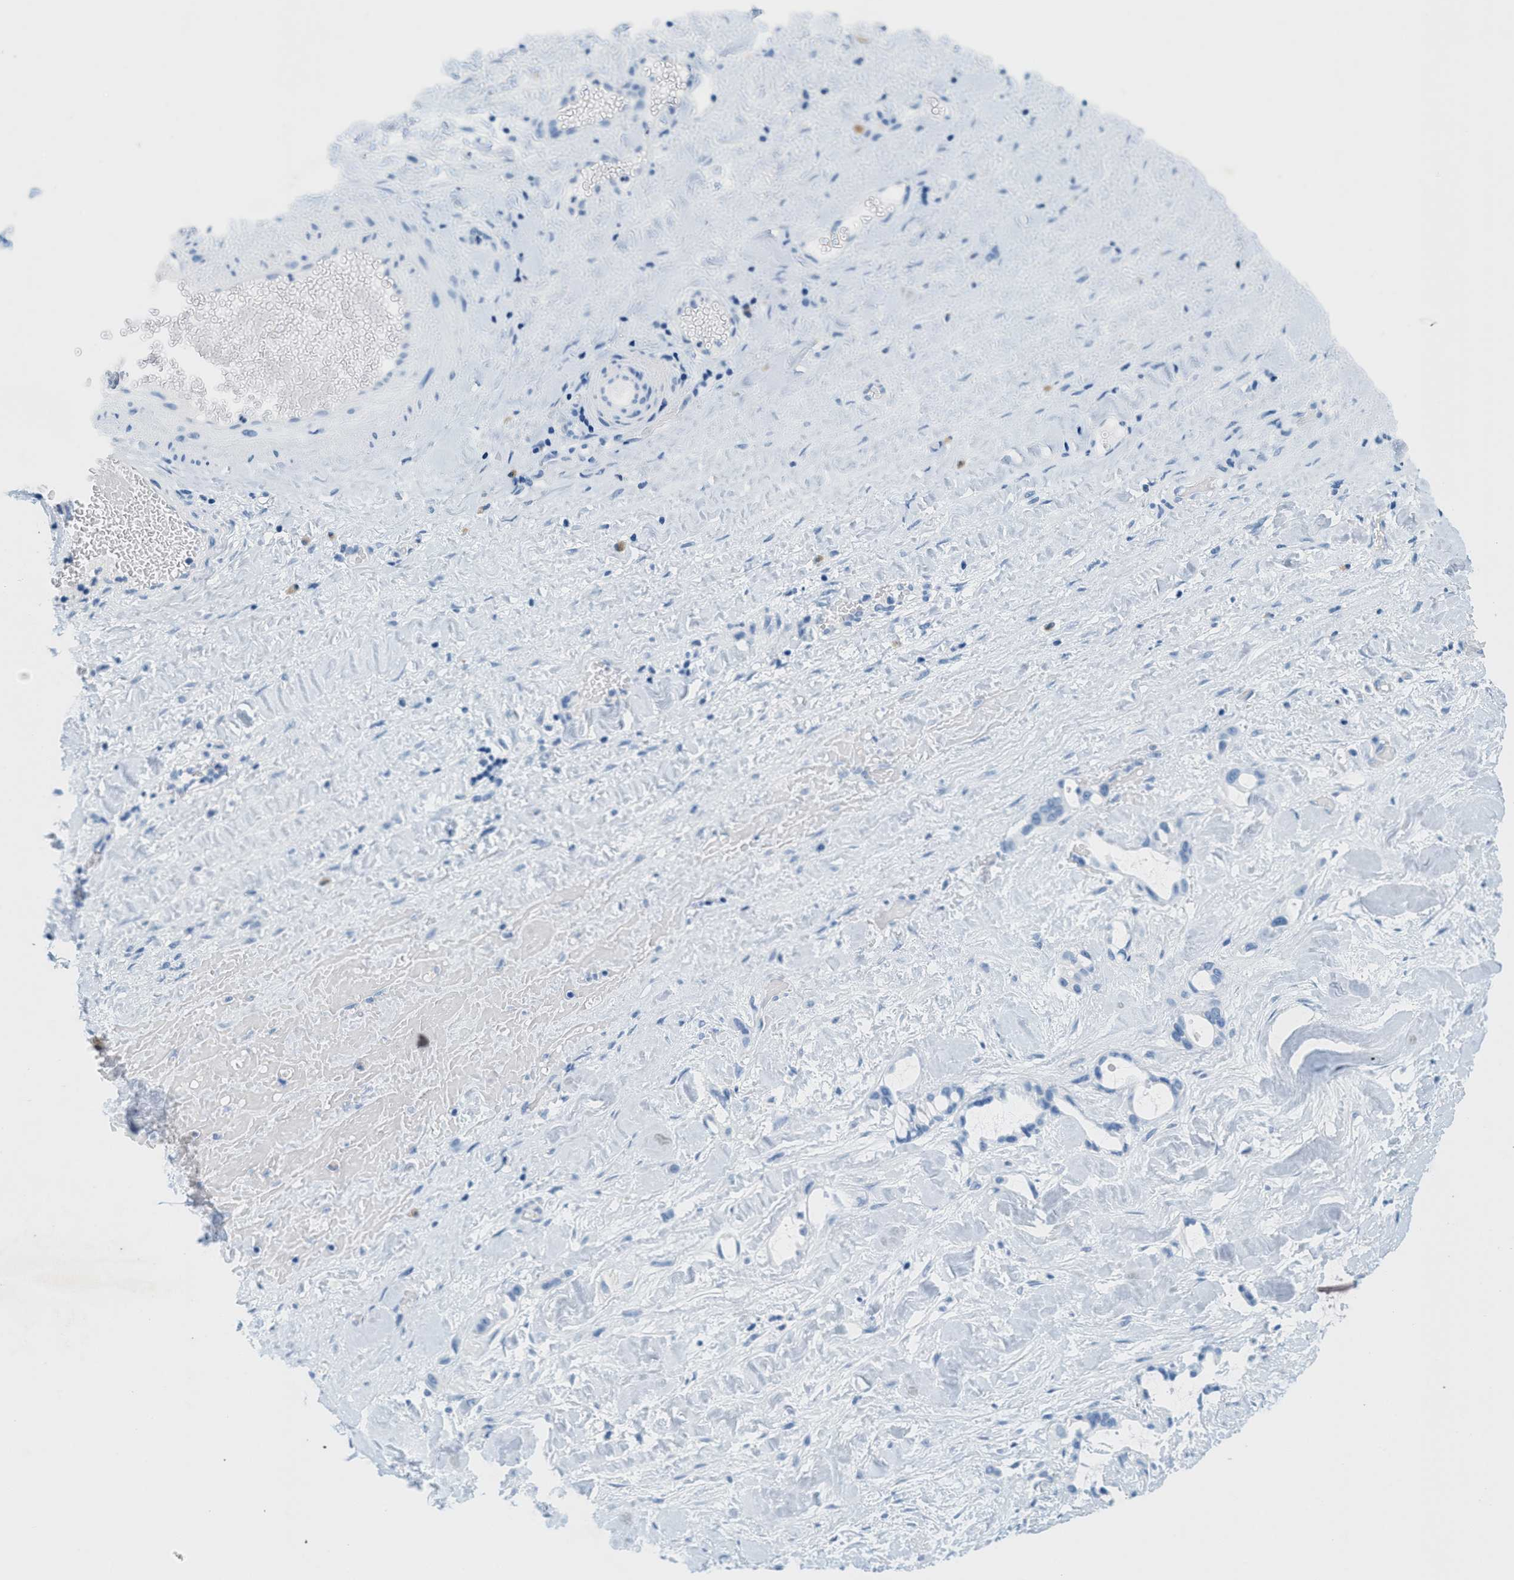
{"staining": {"intensity": "negative", "quantity": "none", "location": "none"}, "tissue": "liver cancer", "cell_type": "Tumor cells", "image_type": "cancer", "snomed": [{"axis": "morphology", "description": "Cholangiocarcinoma"}, {"axis": "topography", "description": "Liver"}], "caption": "This micrograph is of liver cholangiocarcinoma stained with immunohistochemistry (IHC) to label a protein in brown with the nuclei are counter-stained blue. There is no staining in tumor cells. The staining was performed using DAB to visualize the protein expression in brown, while the nuclei were stained in blue with hematoxylin (Magnification: 20x).", "gene": "GPM6A", "patient": {"sex": "female", "age": 65}}